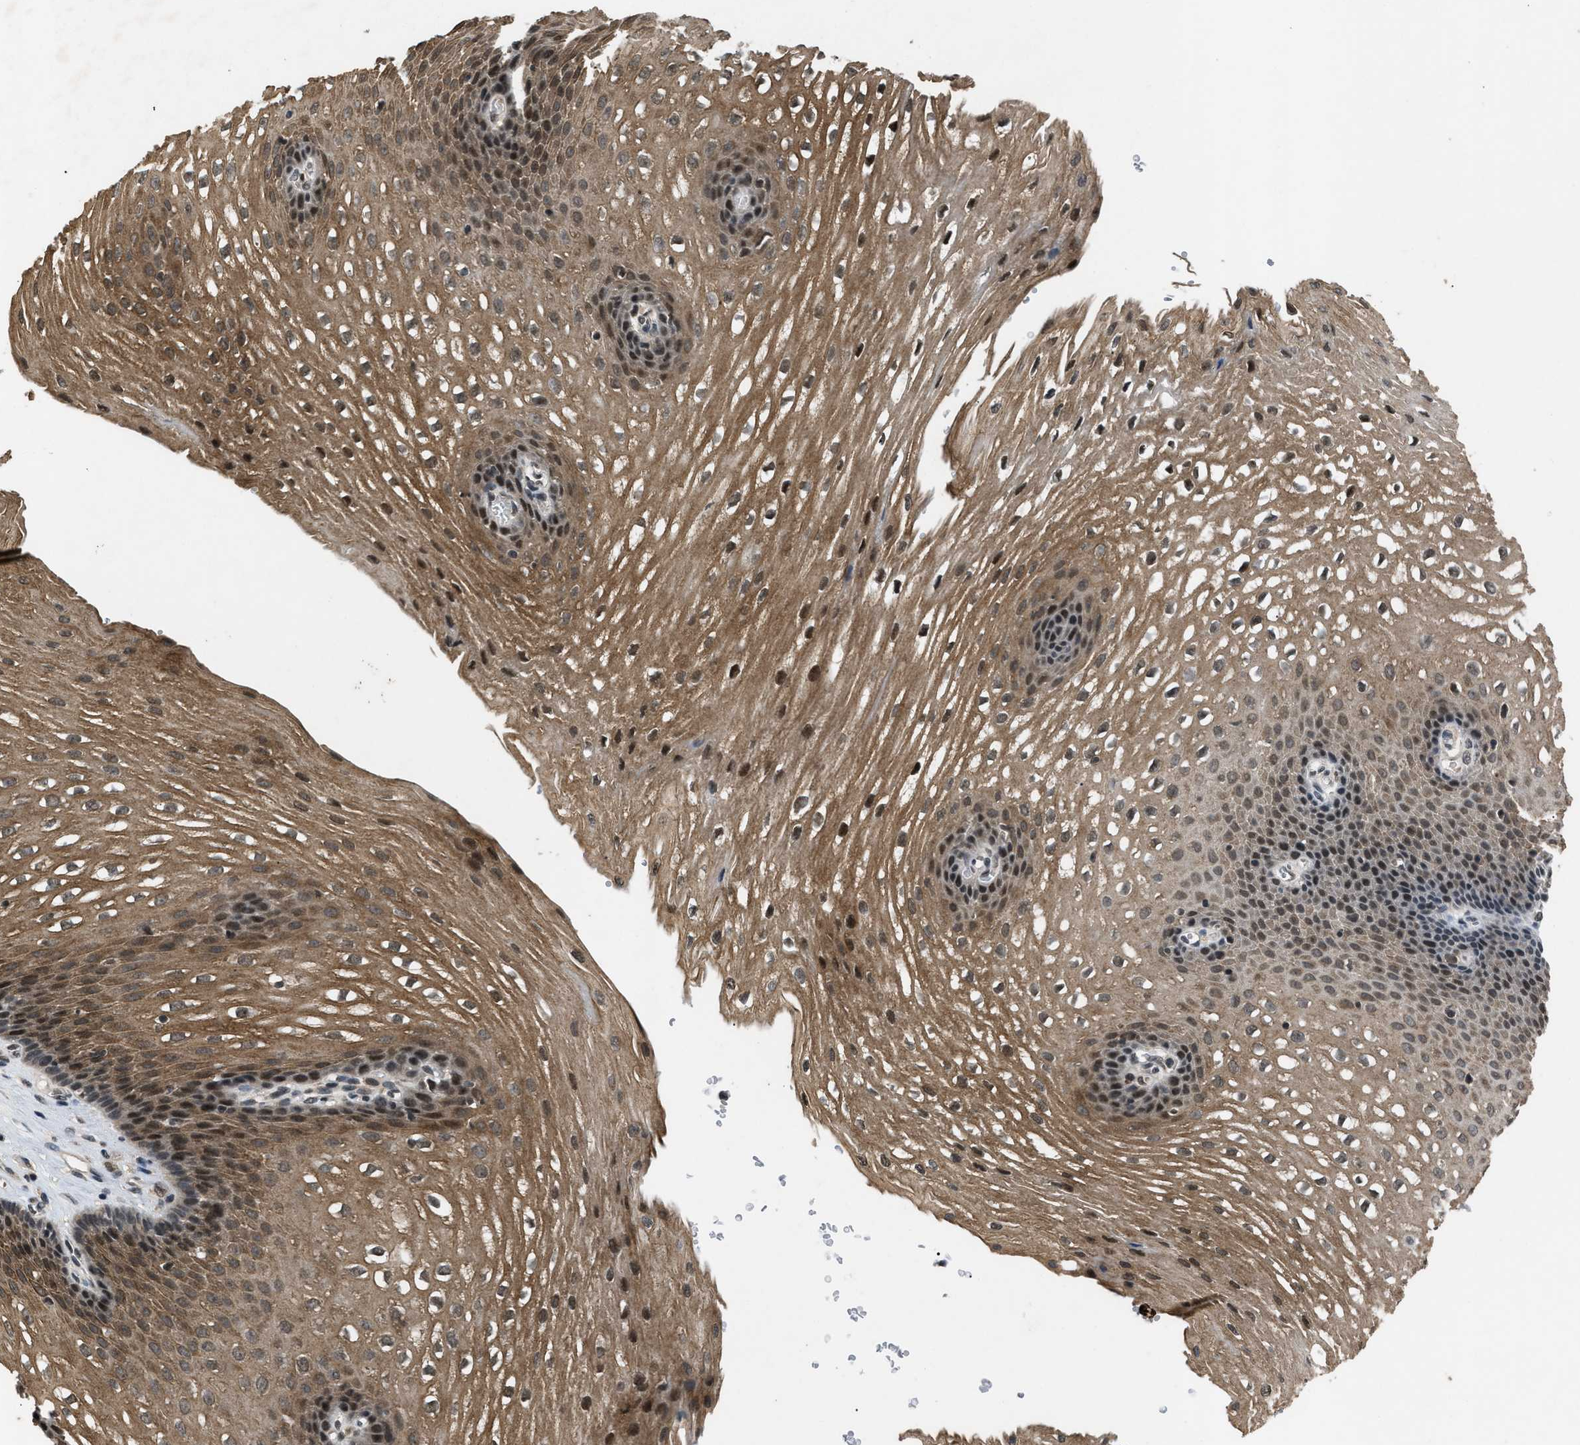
{"staining": {"intensity": "strong", "quantity": ">75%", "location": "cytoplasmic/membranous,nuclear"}, "tissue": "esophagus", "cell_type": "Squamous epithelial cells", "image_type": "normal", "snomed": [{"axis": "morphology", "description": "Normal tissue, NOS"}, {"axis": "topography", "description": "Esophagus"}], "caption": "A high-resolution histopathology image shows immunohistochemistry staining of unremarkable esophagus, which reveals strong cytoplasmic/membranous,nuclear expression in about >75% of squamous epithelial cells.", "gene": "RBM5", "patient": {"sex": "male", "age": 48}}